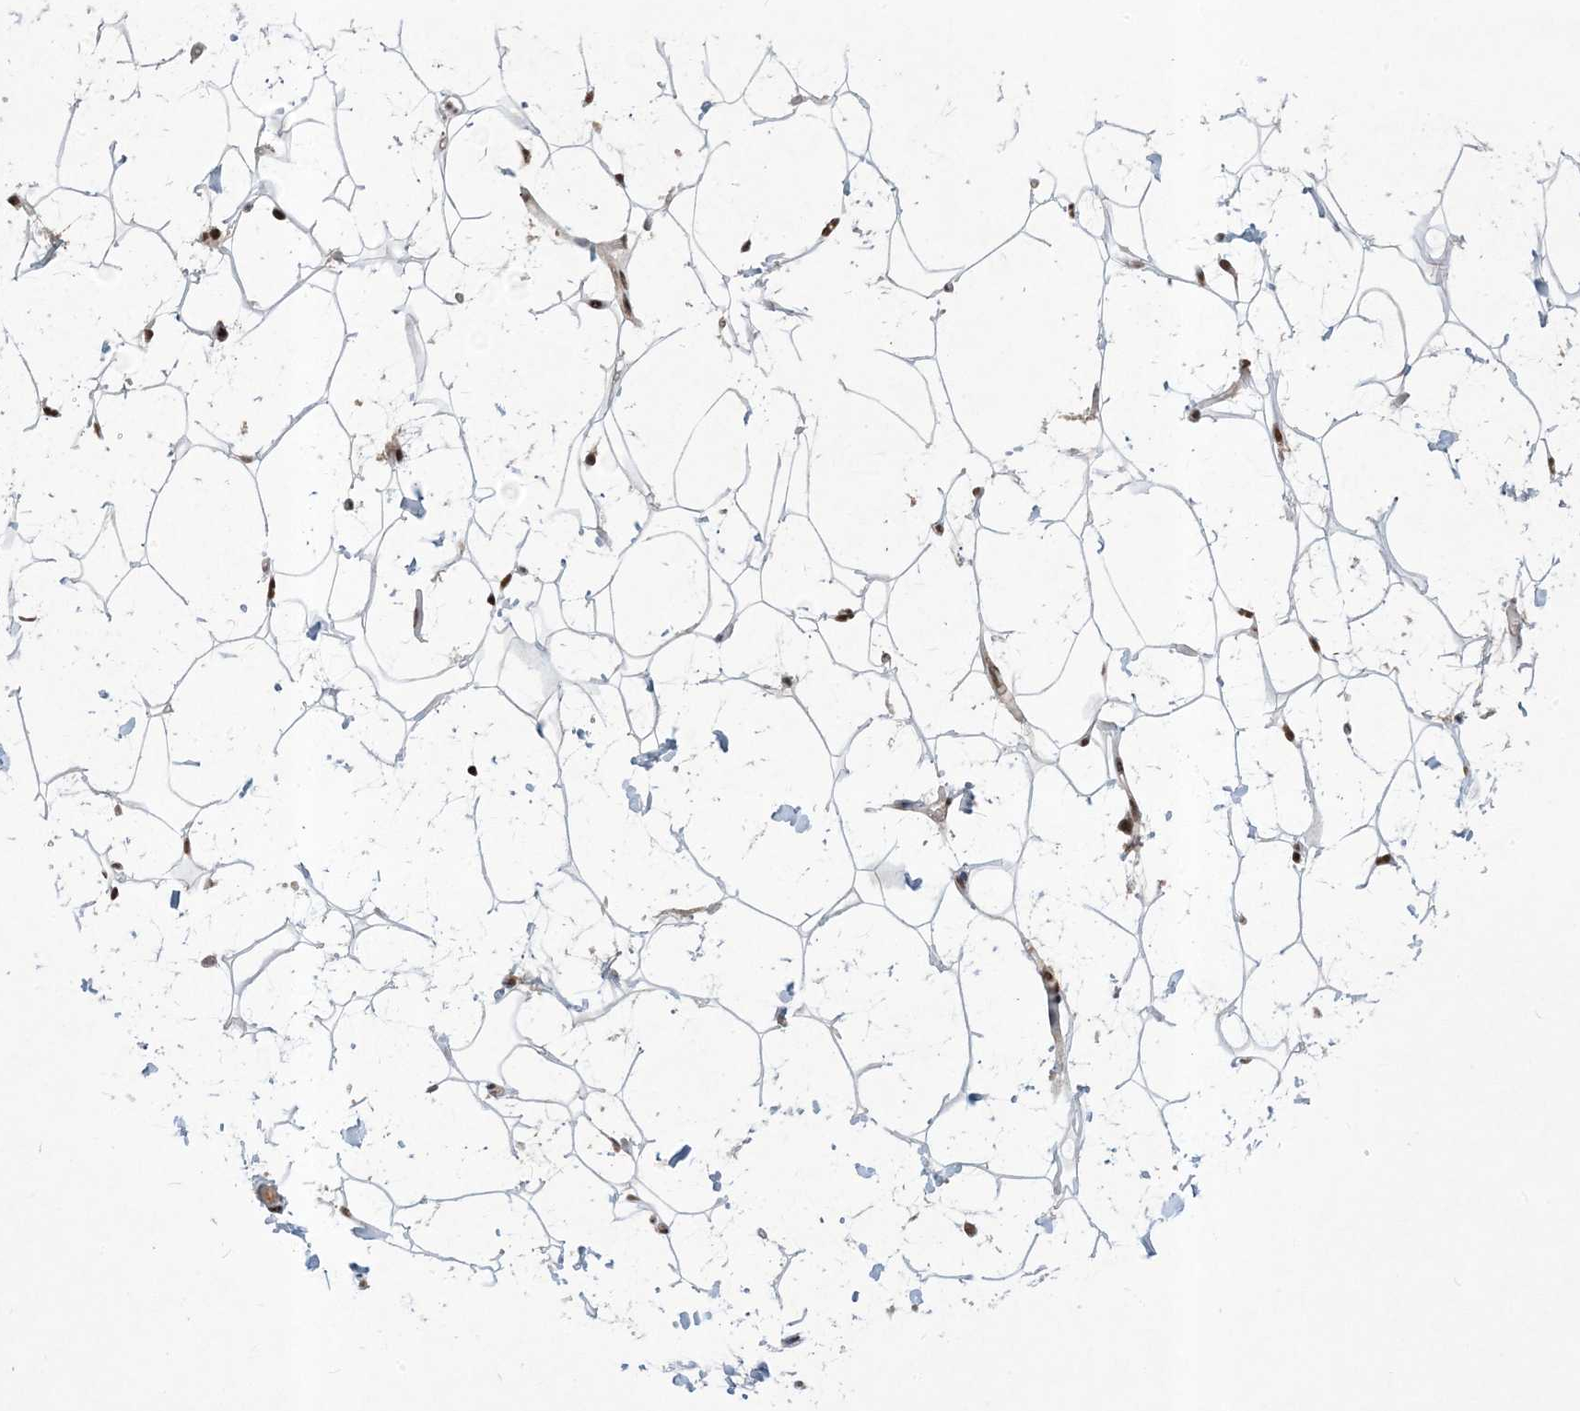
{"staining": {"intensity": "moderate", "quantity": ">75%", "location": "nuclear"}, "tissue": "adipose tissue", "cell_type": "Adipocytes", "image_type": "normal", "snomed": [{"axis": "morphology", "description": "Normal tissue, NOS"}, {"axis": "topography", "description": "Breast"}], "caption": "This micrograph reveals immunohistochemistry staining of benign human adipose tissue, with medium moderate nuclear positivity in approximately >75% of adipocytes.", "gene": "PPIL2", "patient": {"sex": "female", "age": 26}}